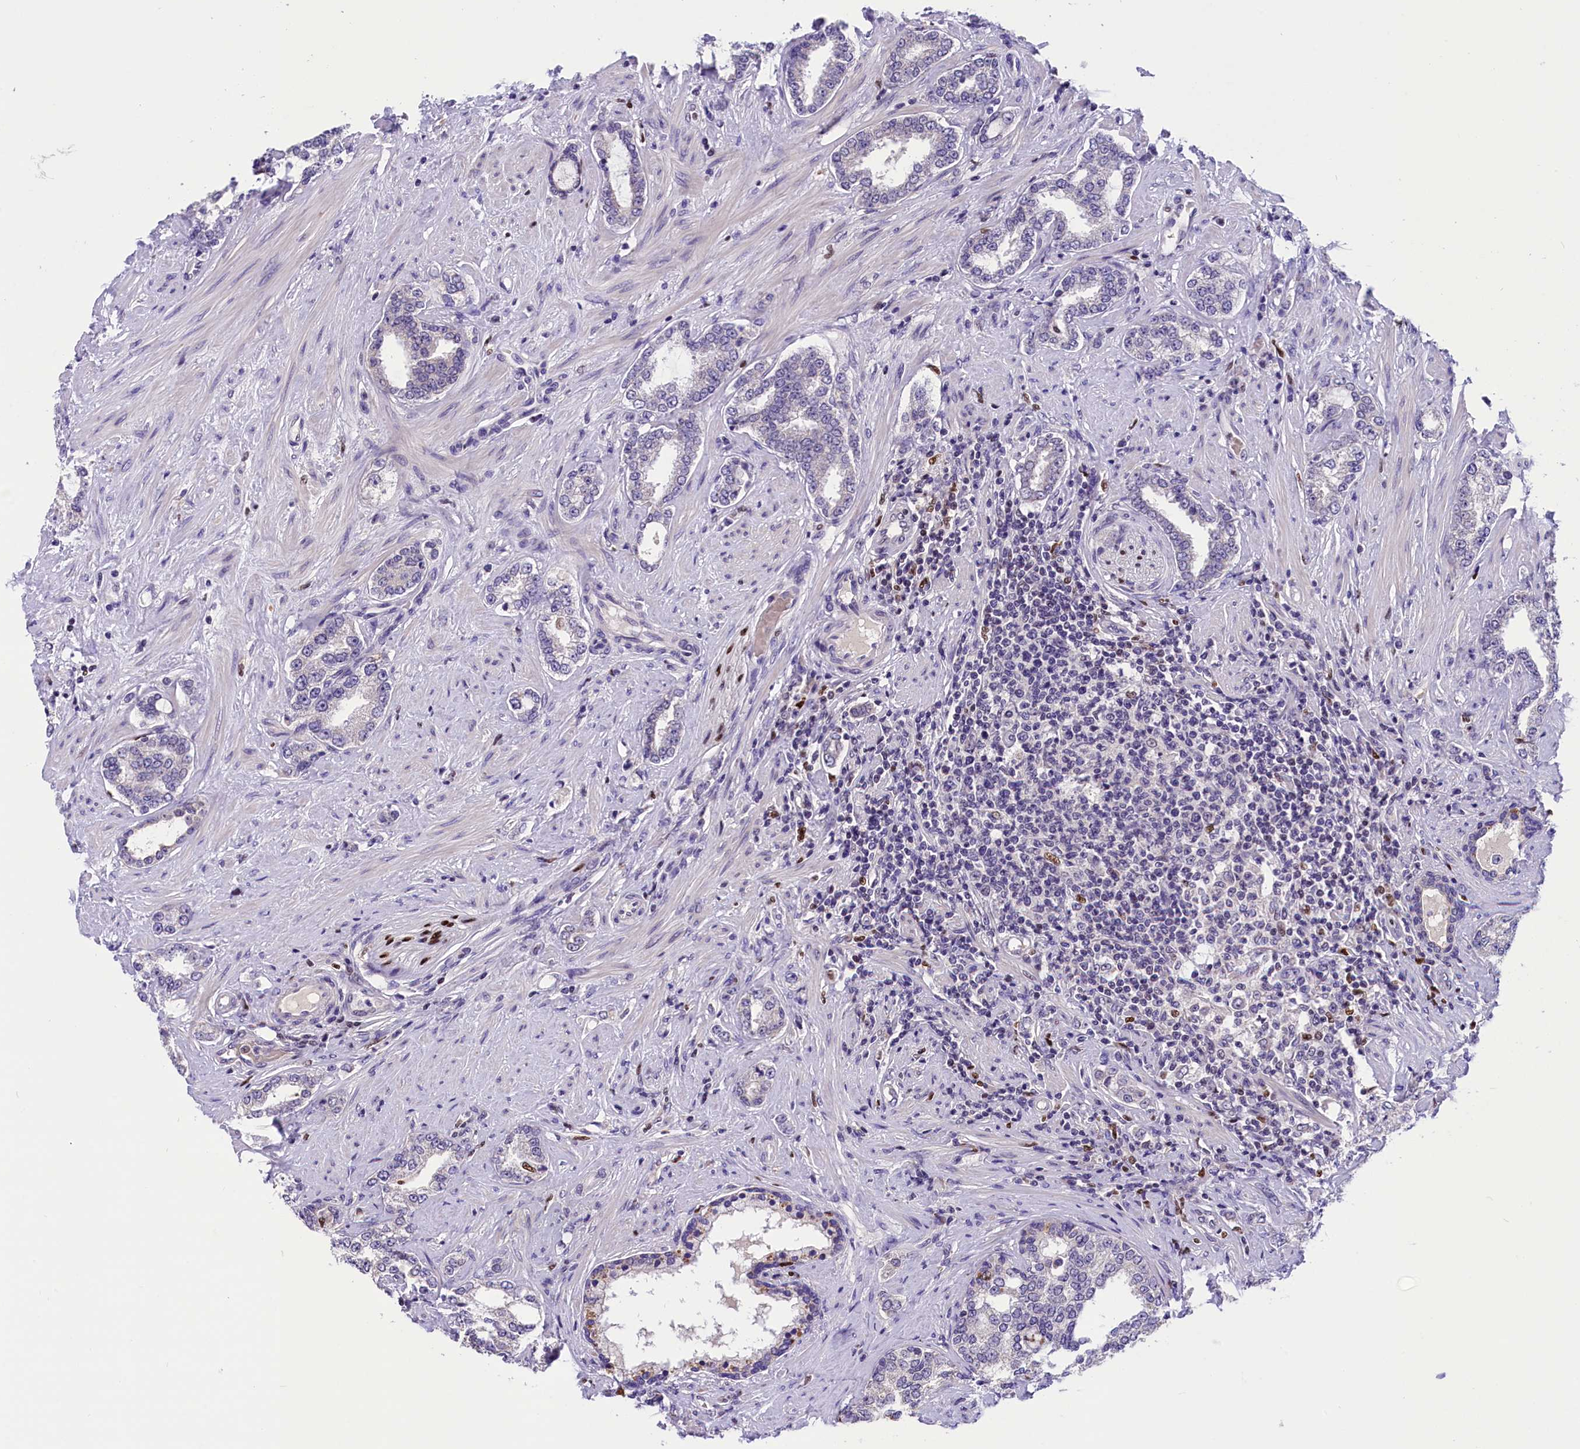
{"staining": {"intensity": "negative", "quantity": "none", "location": "none"}, "tissue": "prostate cancer", "cell_type": "Tumor cells", "image_type": "cancer", "snomed": [{"axis": "morphology", "description": "Adenocarcinoma, High grade"}, {"axis": "topography", "description": "Prostate"}], "caption": "DAB immunohistochemical staining of prostate cancer (high-grade adenocarcinoma) shows no significant staining in tumor cells.", "gene": "BTBD9", "patient": {"sex": "male", "age": 64}}